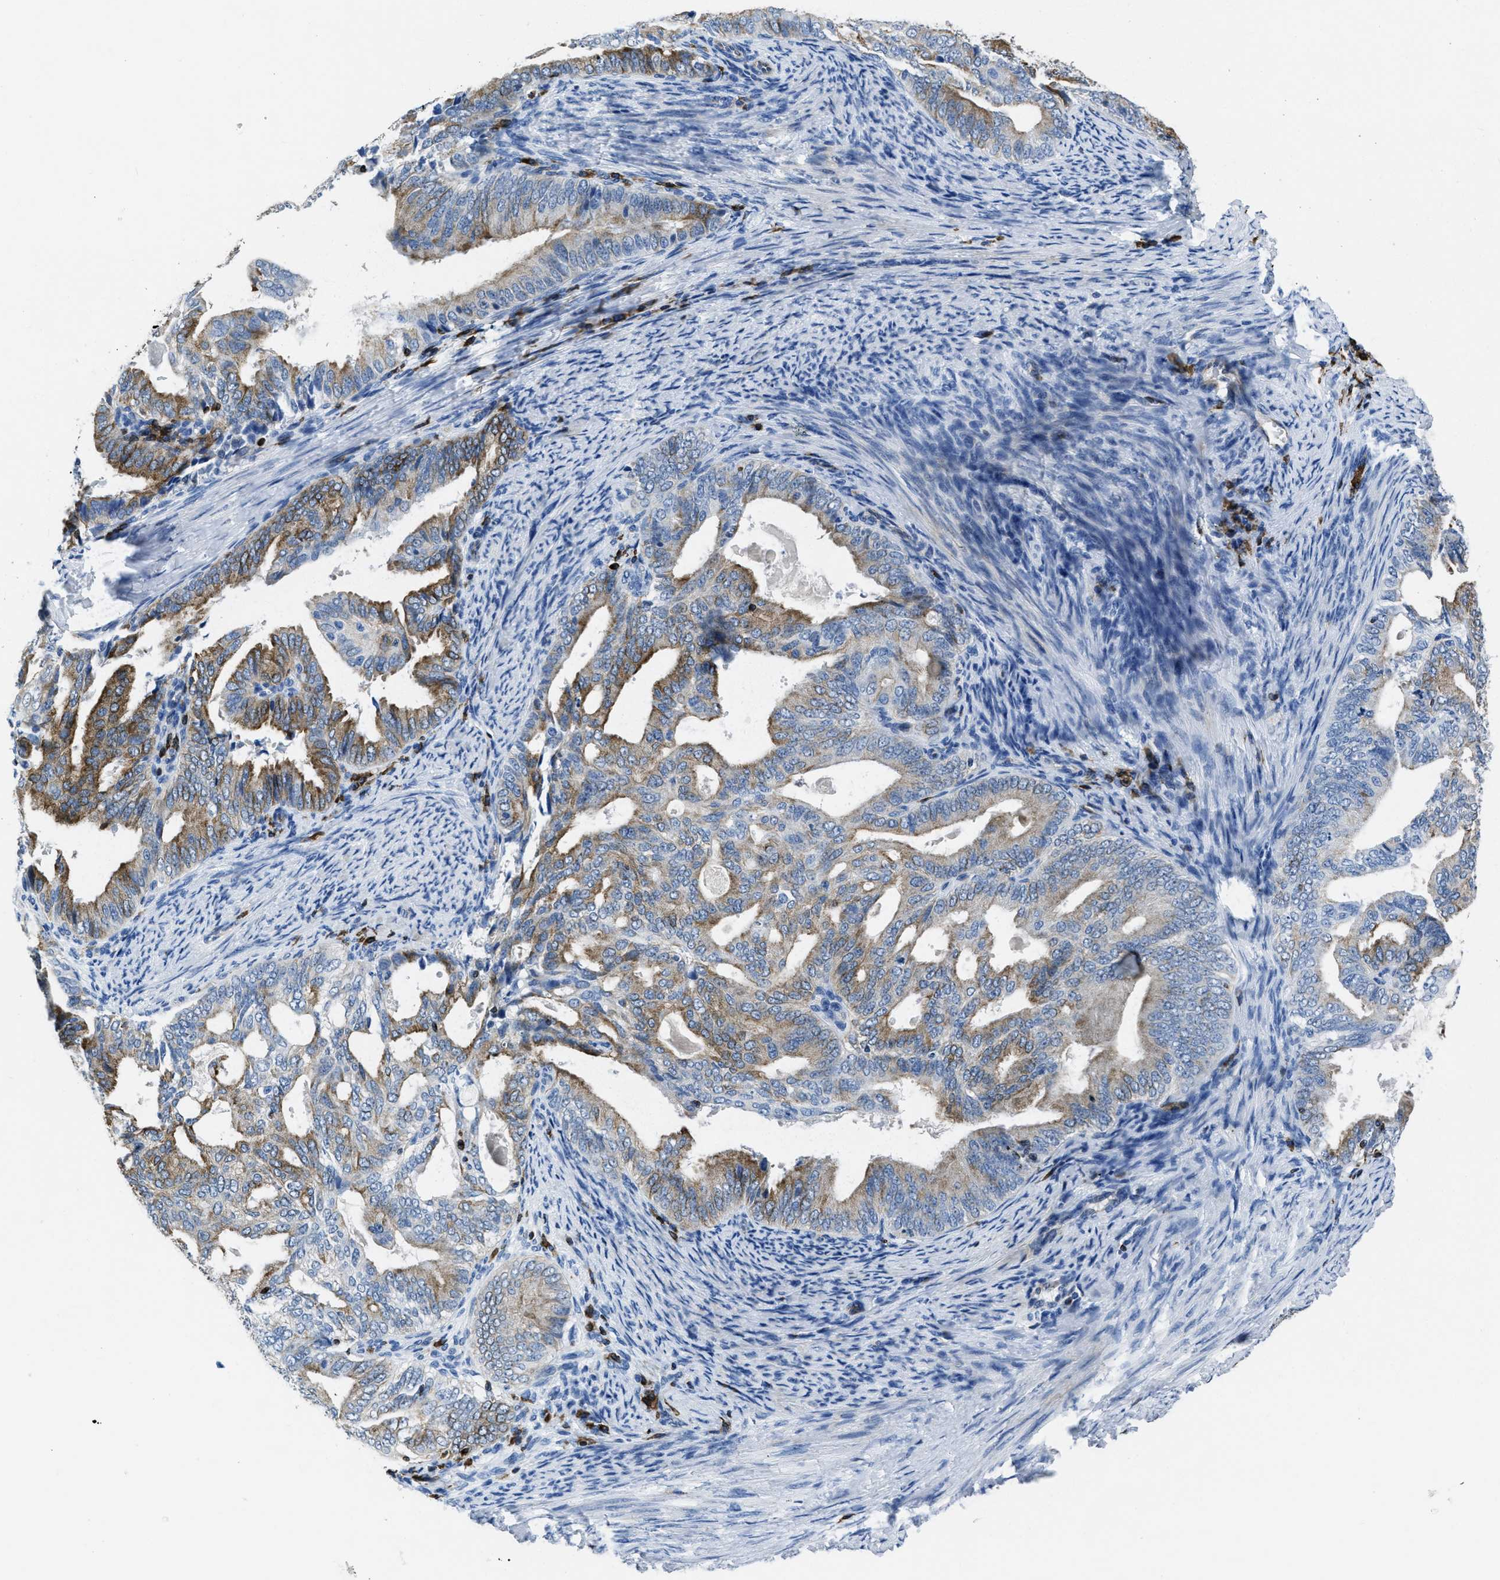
{"staining": {"intensity": "moderate", "quantity": "25%-75%", "location": "cytoplasmic/membranous"}, "tissue": "endometrial cancer", "cell_type": "Tumor cells", "image_type": "cancer", "snomed": [{"axis": "morphology", "description": "Adenocarcinoma, NOS"}, {"axis": "topography", "description": "Endometrium"}], "caption": "A brown stain labels moderate cytoplasmic/membranous positivity of a protein in adenocarcinoma (endometrial) tumor cells.", "gene": "ITGA3", "patient": {"sex": "female", "age": 58}}